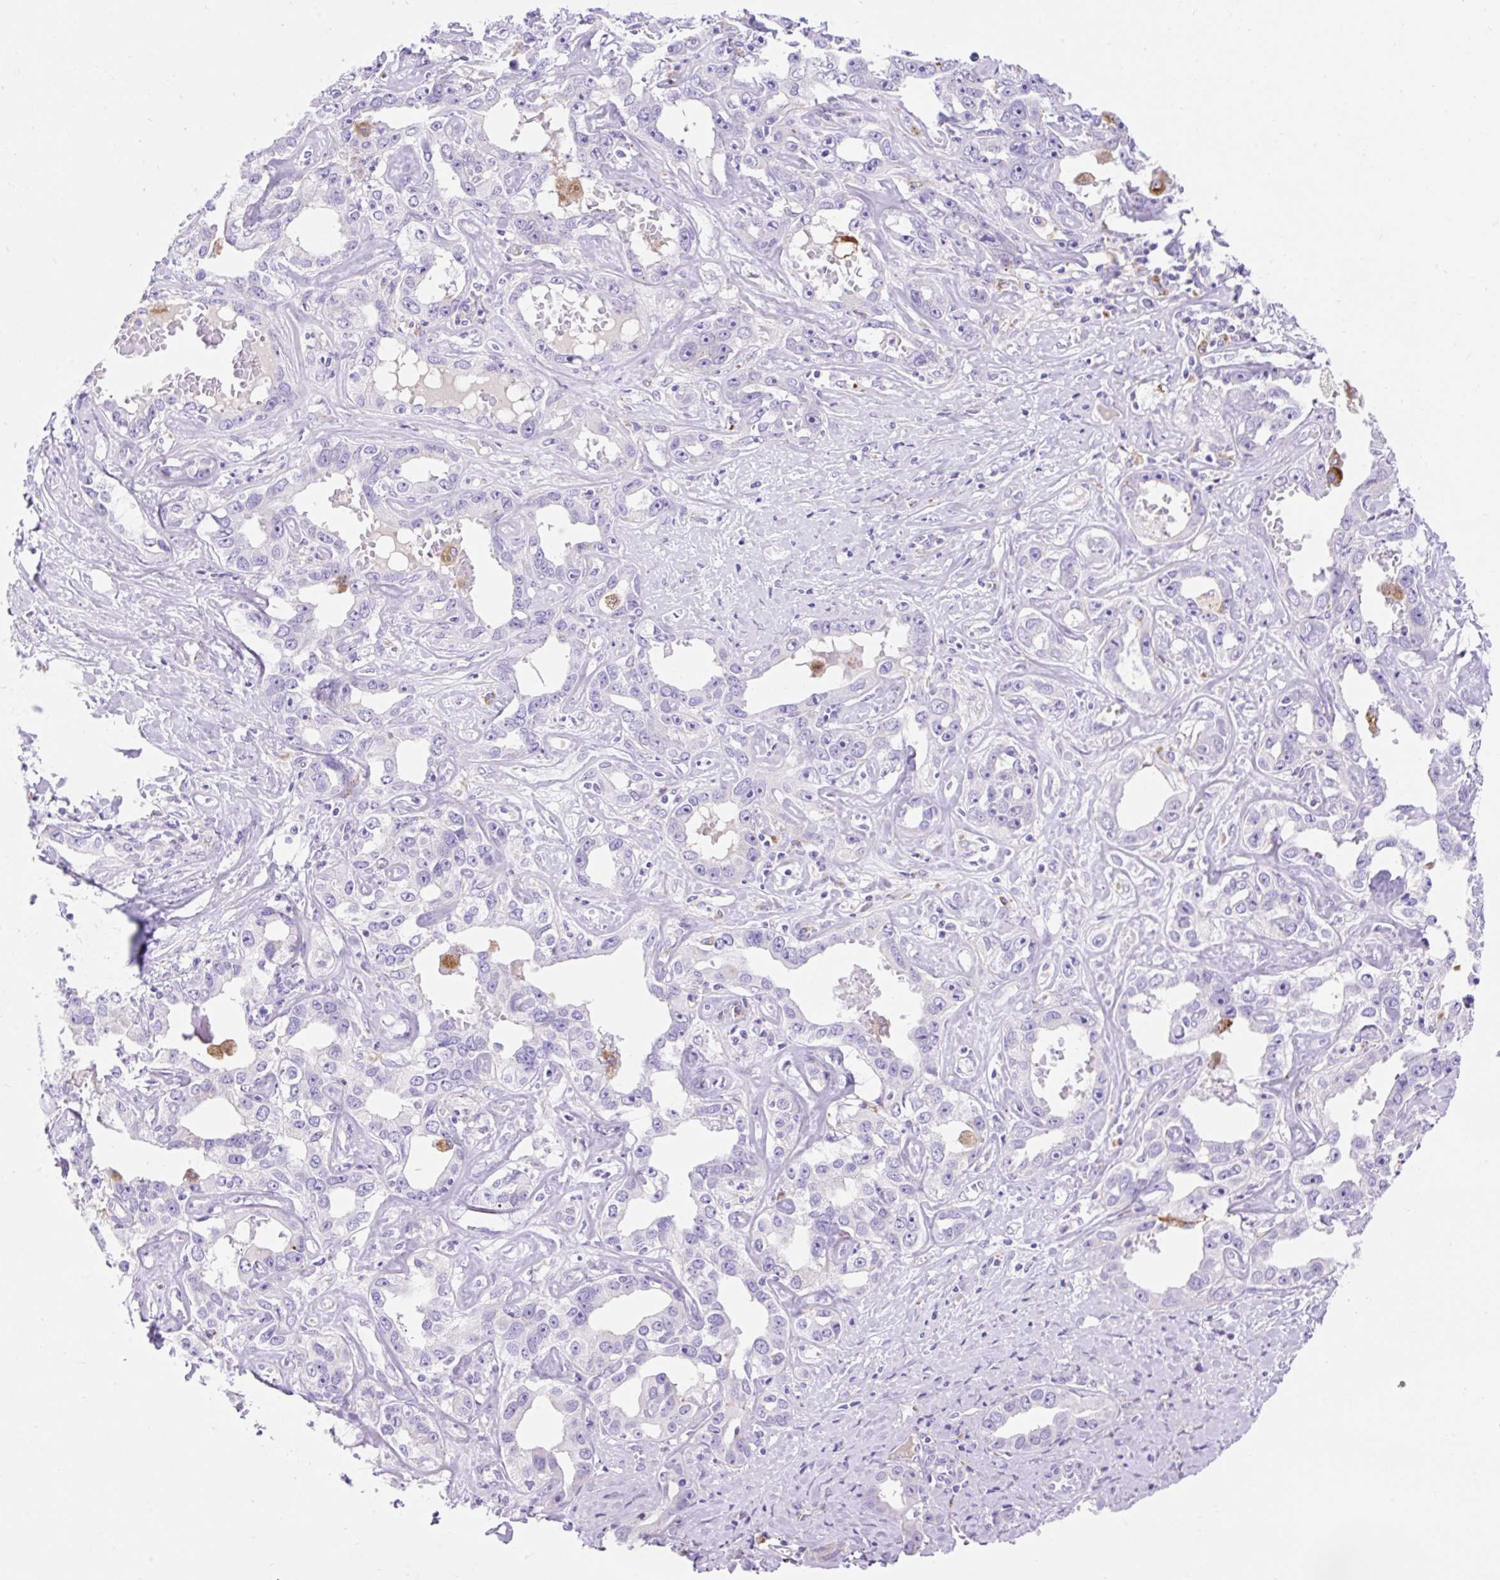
{"staining": {"intensity": "negative", "quantity": "none", "location": "none"}, "tissue": "liver cancer", "cell_type": "Tumor cells", "image_type": "cancer", "snomed": [{"axis": "morphology", "description": "Cholangiocarcinoma"}, {"axis": "topography", "description": "Liver"}], "caption": "This image is of liver cancer (cholangiocarcinoma) stained with immunohistochemistry (IHC) to label a protein in brown with the nuclei are counter-stained blue. There is no positivity in tumor cells.", "gene": "HEXB", "patient": {"sex": "male", "age": 59}}